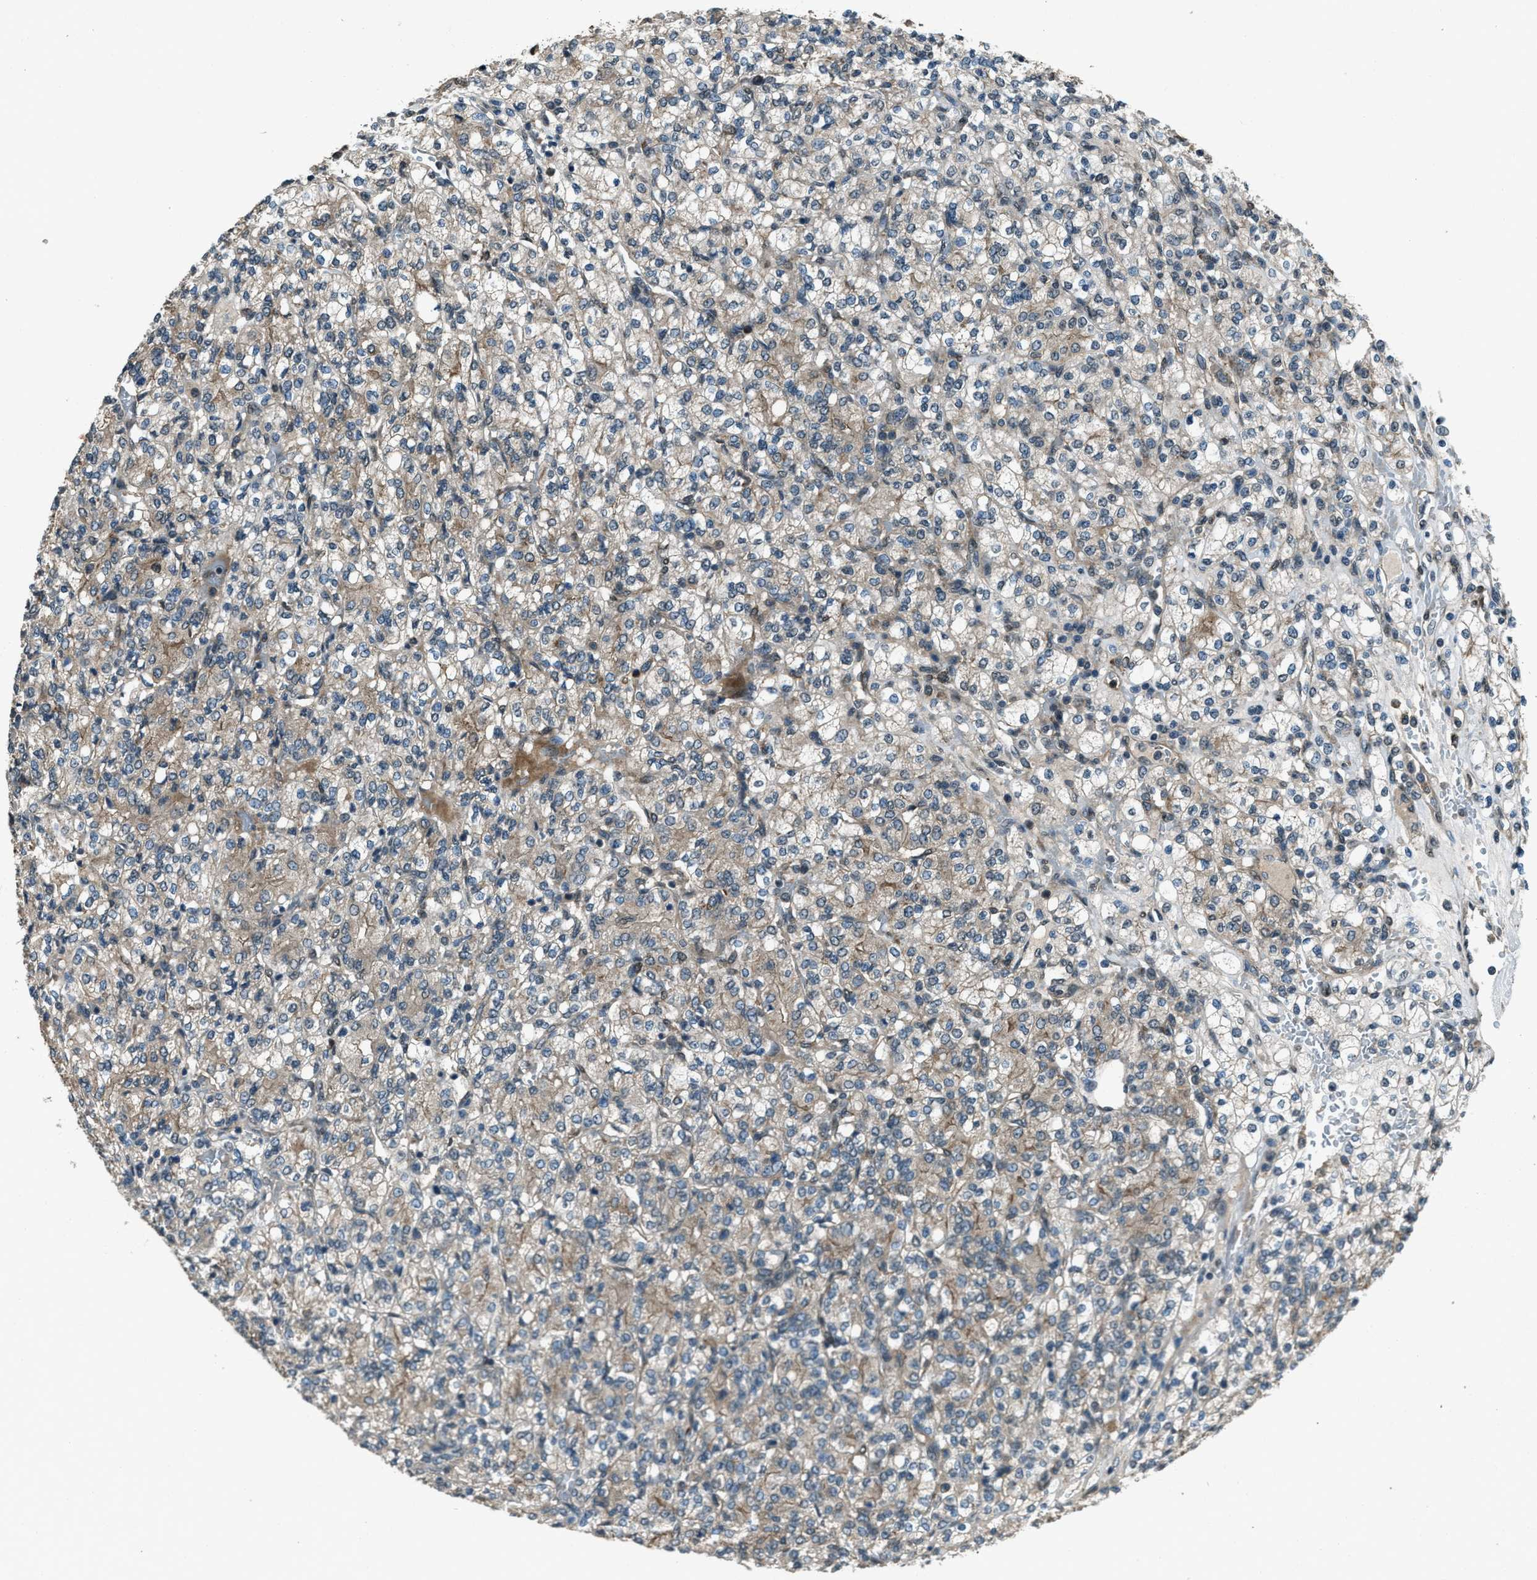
{"staining": {"intensity": "weak", "quantity": ">75%", "location": "cytoplasmic/membranous"}, "tissue": "renal cancer", "cell_type": "Tumor cells", "image_type": "cancer", "snomed": [{"axis": "morphology", "description": "Adenocarcinoma, NOS"}, {"axis": "topography", "description": "Kidney"}], "caption": "Weak cytoplasmic/membranous protein positivity is identified in about >75% of tumor cells in adenocarcinoma (renal).", "gene": "SVIL", "patient": {"sex": "male", "age": 77}}